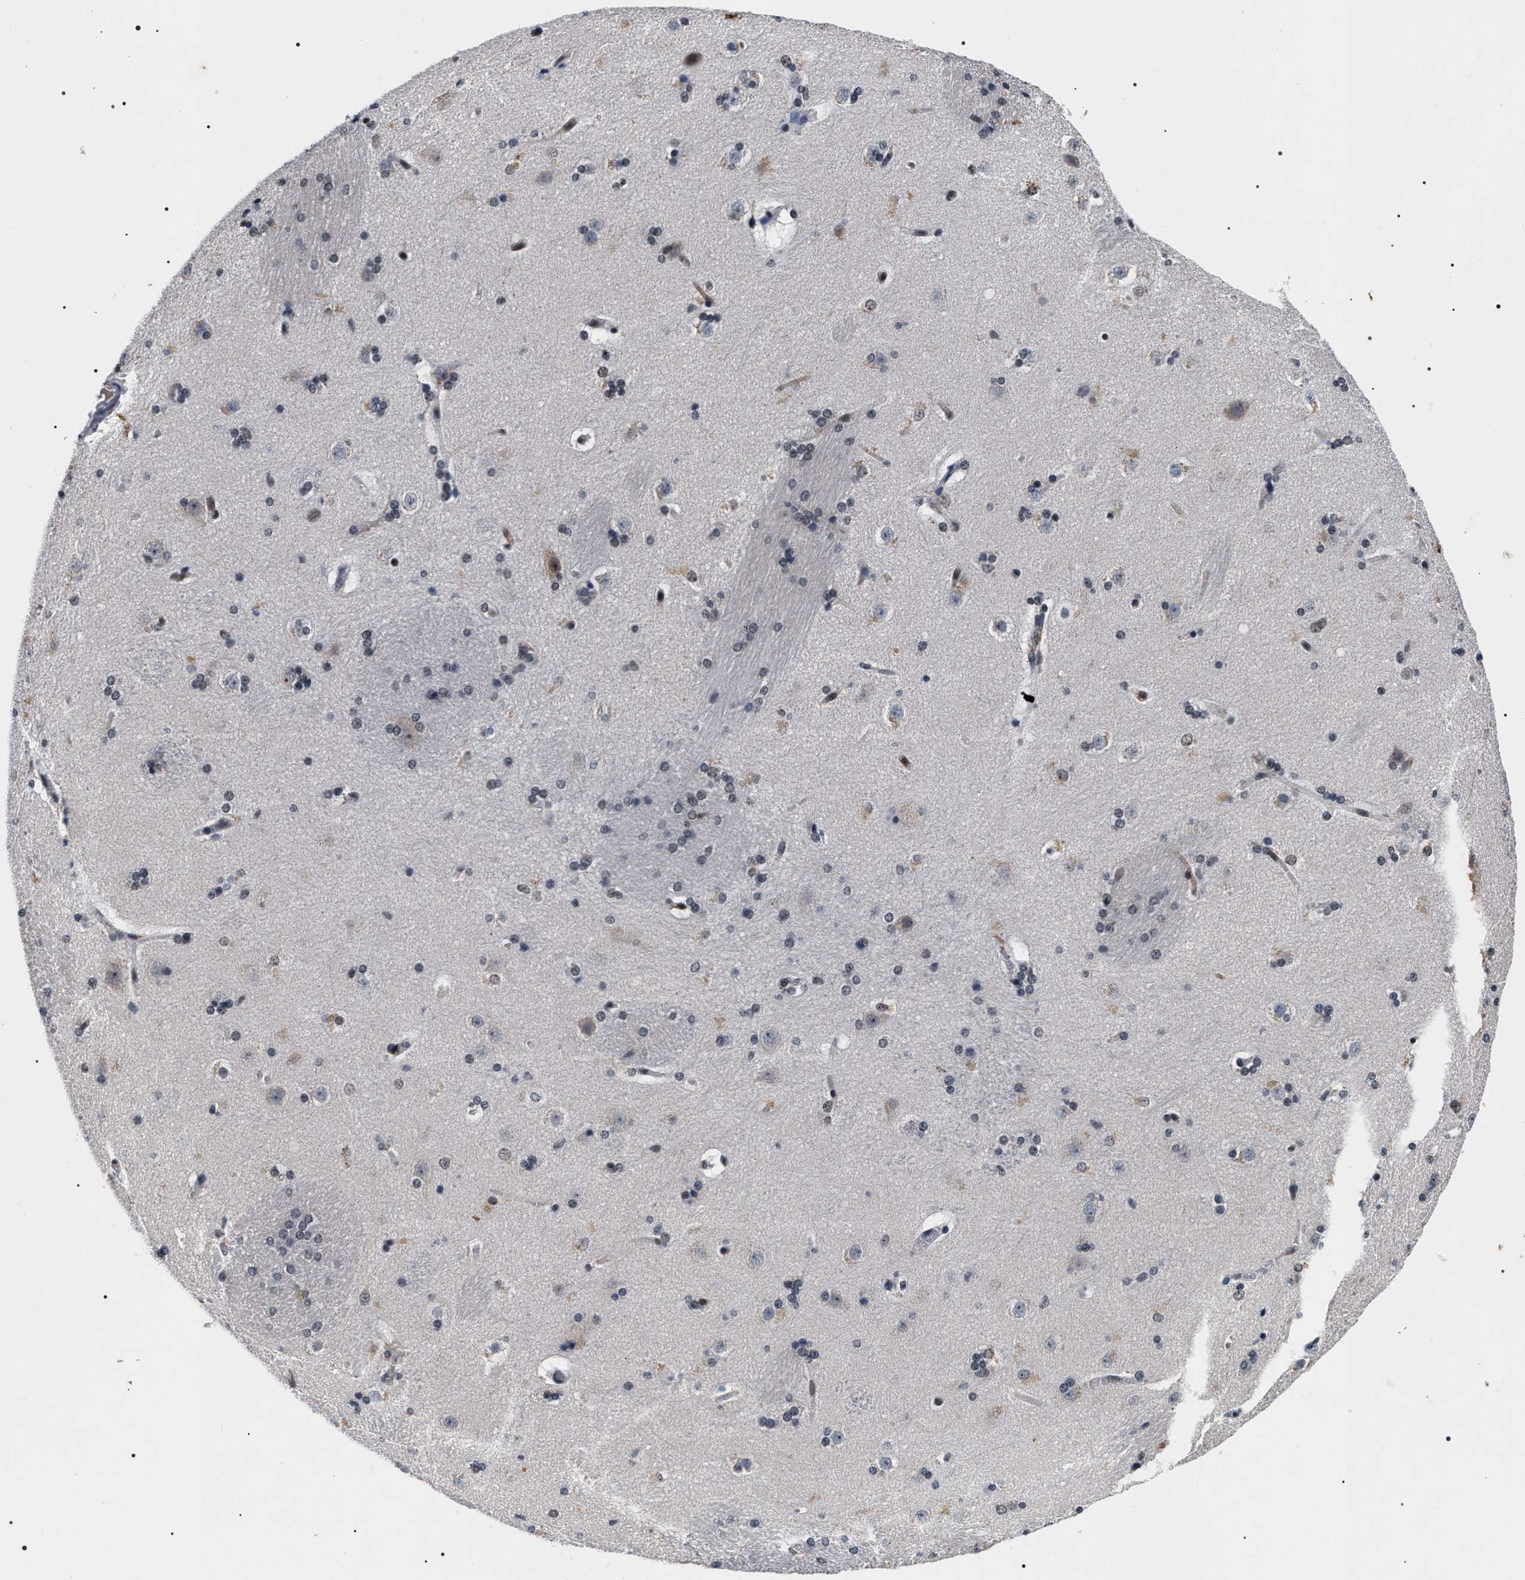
{"staining": {"intensity": "moderate", "quantity": "25%-75%", "location": "nuclear"}, "tissue": "caudate", "cell_type": "Glial cells", "image_type": "normal", "snomed": [{"axis": "morphology", "description": "Normal tissue, NOS"}, {"axis": "topography", "description": "Lateral ventricle wall"}], "caption": "DAB immunohistochemical staining of normal caudate reveals moderate nuclear protein expression in about 25%-75% of glial cells.", "gene": "RRP1B", "patient": {"sex": "female", "age": 19}}